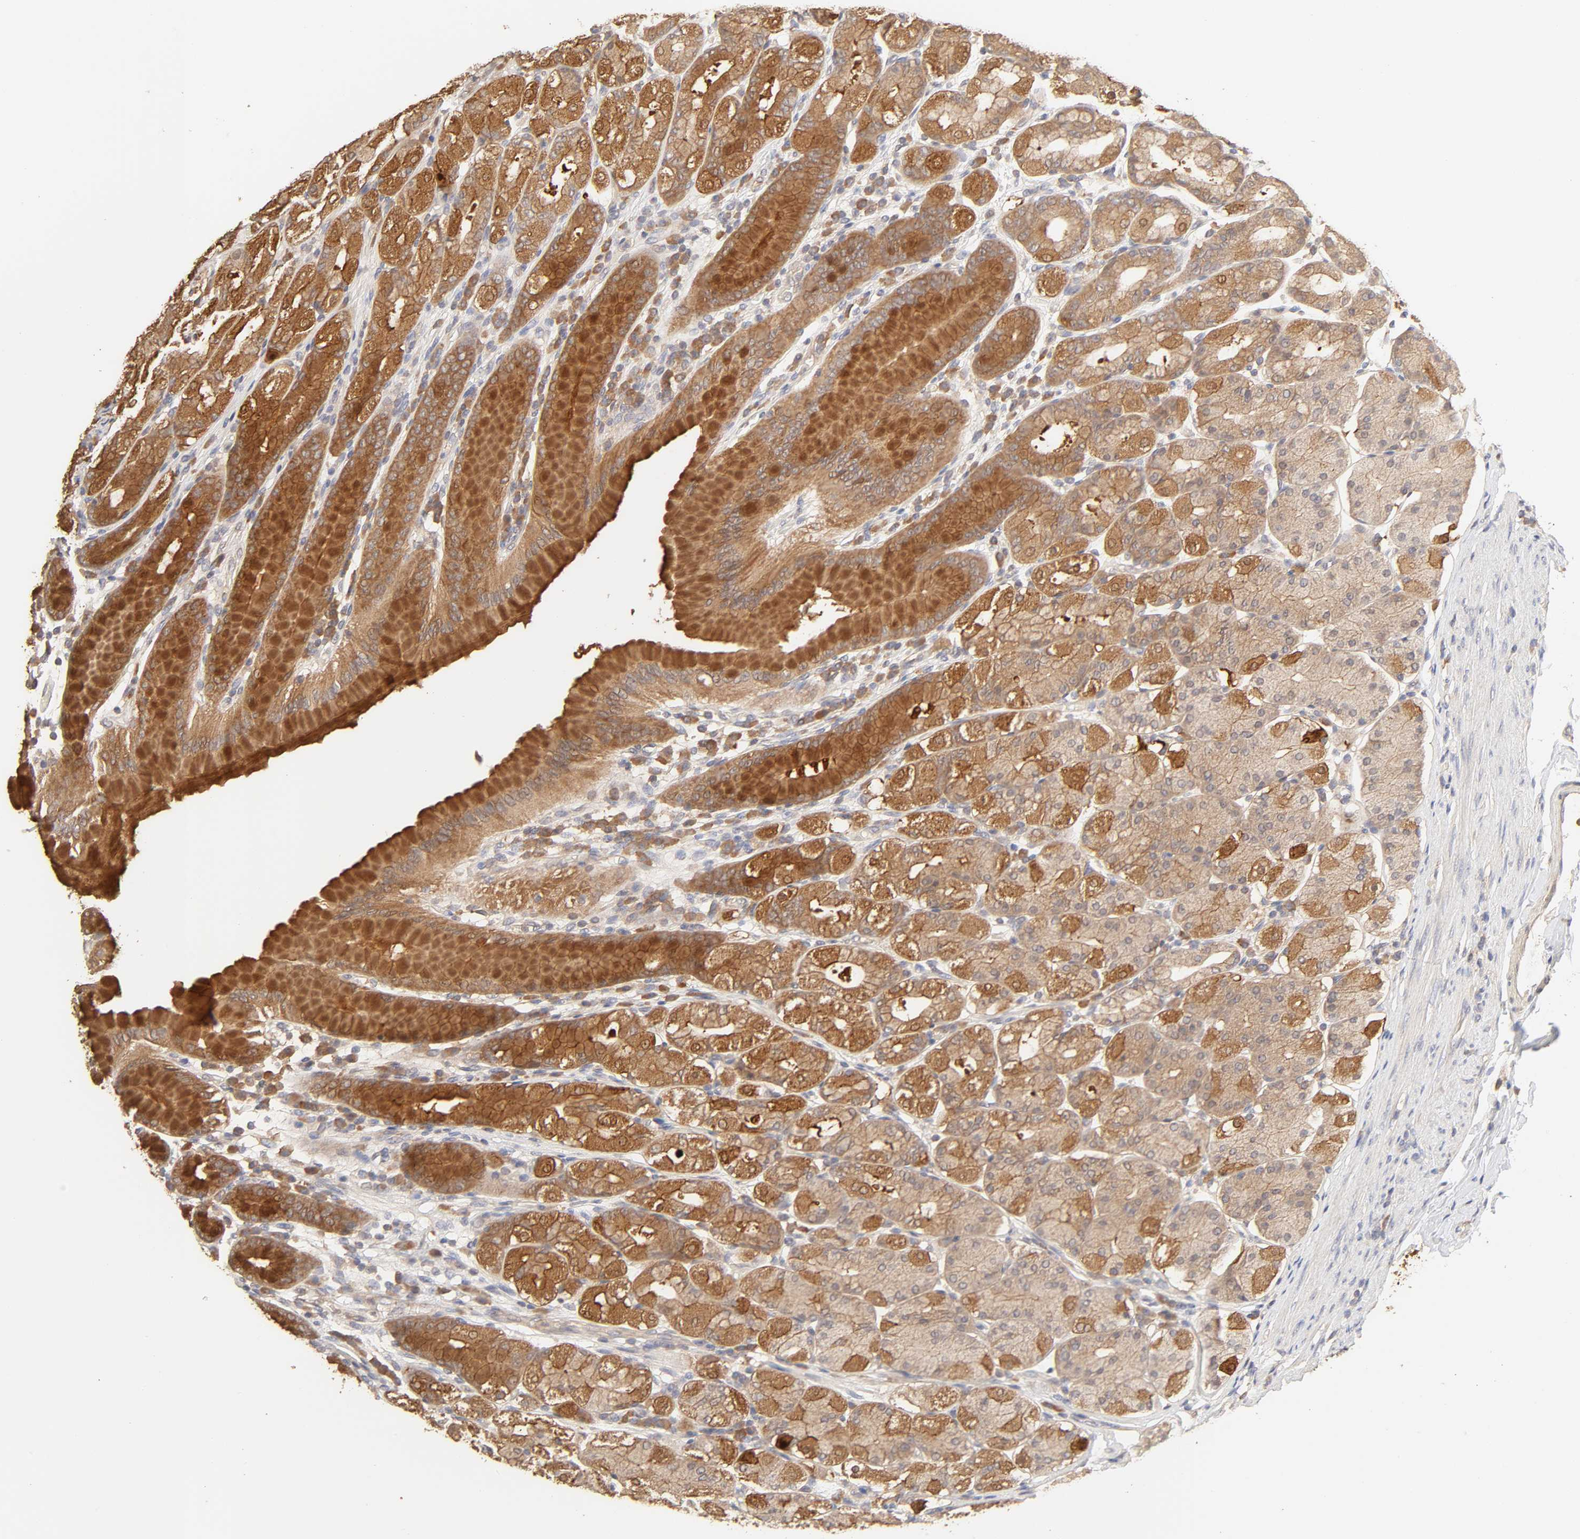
{"staining": {"intensity": "moderate", "quantity": "<25%", "location": "cytoplasmic/membranous"}, "tissue": "stomach", "cell_type": "Glandular cells", "image_type": "normal", "snomed": [{"axis": "morphology", "description": "Normal tissue, NOS"}, {"axis": "topography", "description": "Stomach, upper"}], "caption": "High-power microscopy captured an immunohistochemistry image of normal stomach, revealing moderate cytoplasmic/membranous staining in approximately <25% of glandular cells. Immunohistochemistry (ihc) stains the protein of interest in brown and the nuclei are stained blue.", "gene": "AP1G2", "patient": {"sex": "male", "age": 68}}